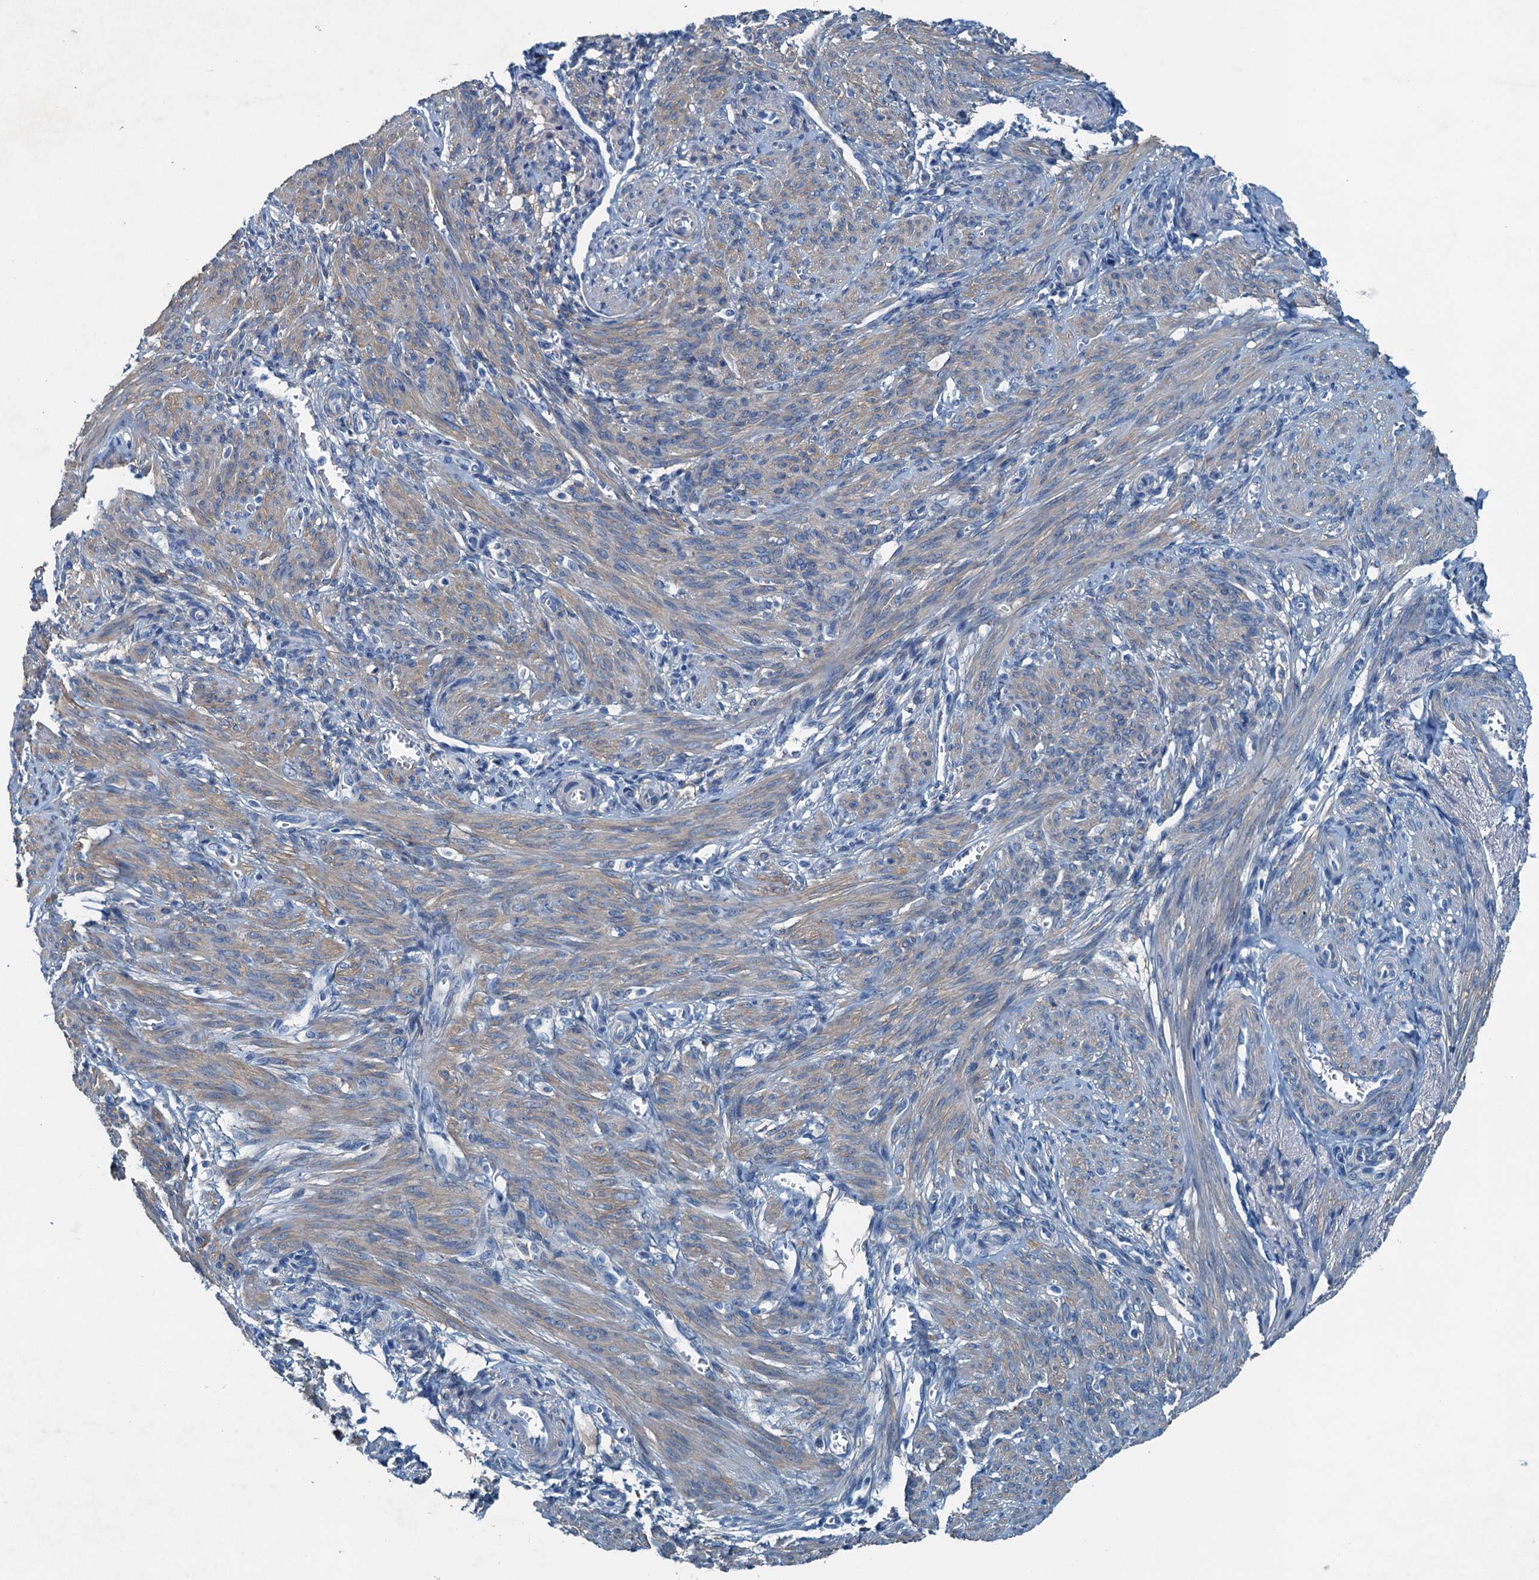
{"staining": {"intensity": "weak", "quantity": "25%-75%", "location": "cytoplasmic/membranous"}, "tissue": "smooth muscle", "cell_type": "Smooth muscle cells", "image_type": "normal", "snomed": [{"axis": "morphology", "description": "Normal tissue, NOS"}, {"axis": "topography", "description": "Smooth muscle"}], "caption": "High-magnification brightfield microscopy of unremarkable smooth muscle stained with DAB (3,3'-diaminobenzidine) (brown) and counterstained with hematoxylin (blue). smooth muscle cells exhibit weak cytoplasmic/membranous positivity is identified in approximately25%-75% of cells.", "gene": "RAB3IL1", "patient": {"sex": "female", "age": 39}}